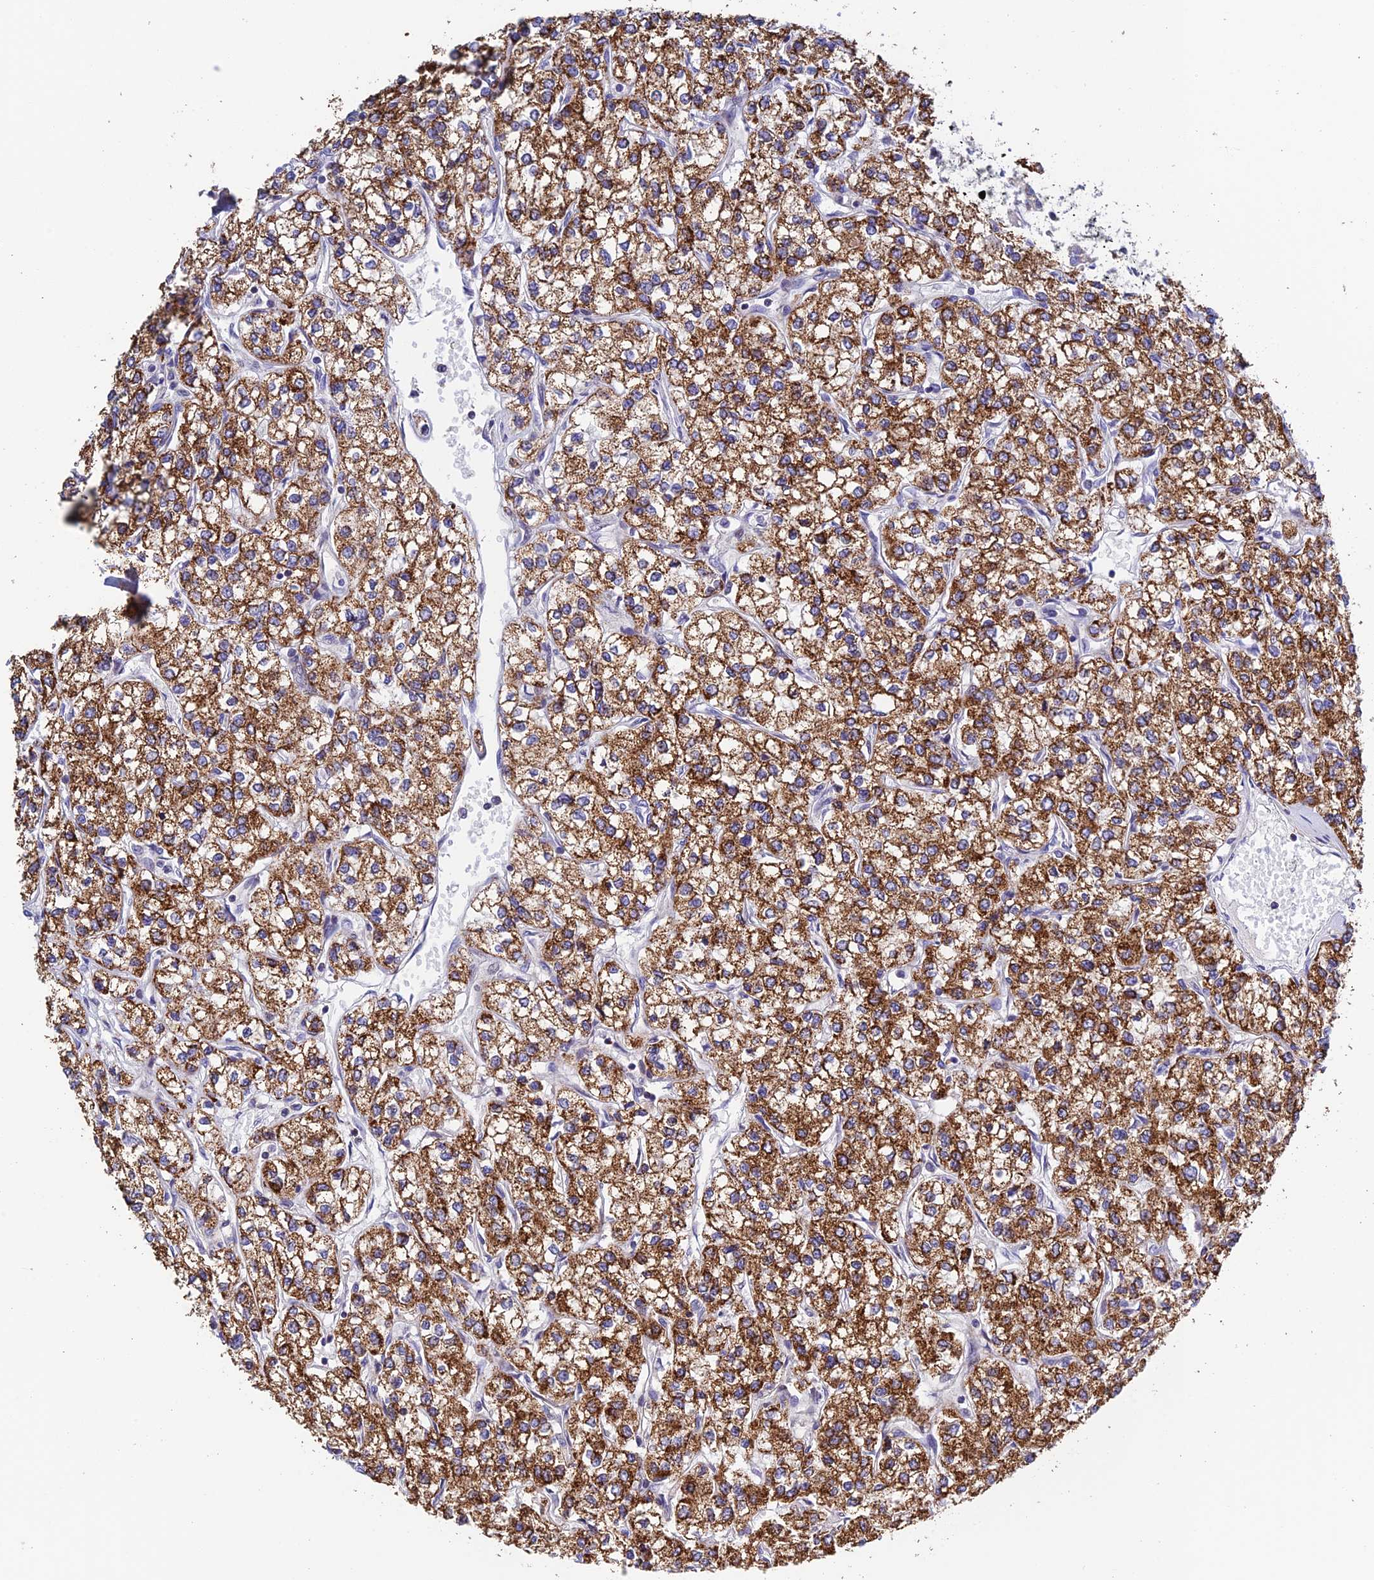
{"staining": {"intensity": "strong", "quantity": ">75%", "location": "cytoplasmic/membranous"}, "tissue": "renal cancer", "cell_type": "Tumor cells", "image_type": "cancer", "snomed": [{"axis": "morphology", "description": "Adenocarcinoma, NOS"}, {"axis": "topography", "description": "Kidney"}], "caption": "Renal cancer stained with a brown dye reveals strong cytoplasmic/membranous positive staining in about >75% of tumor cells.", "gene": "PRIM1", "patient": {"sex": "male", "age": 80}}